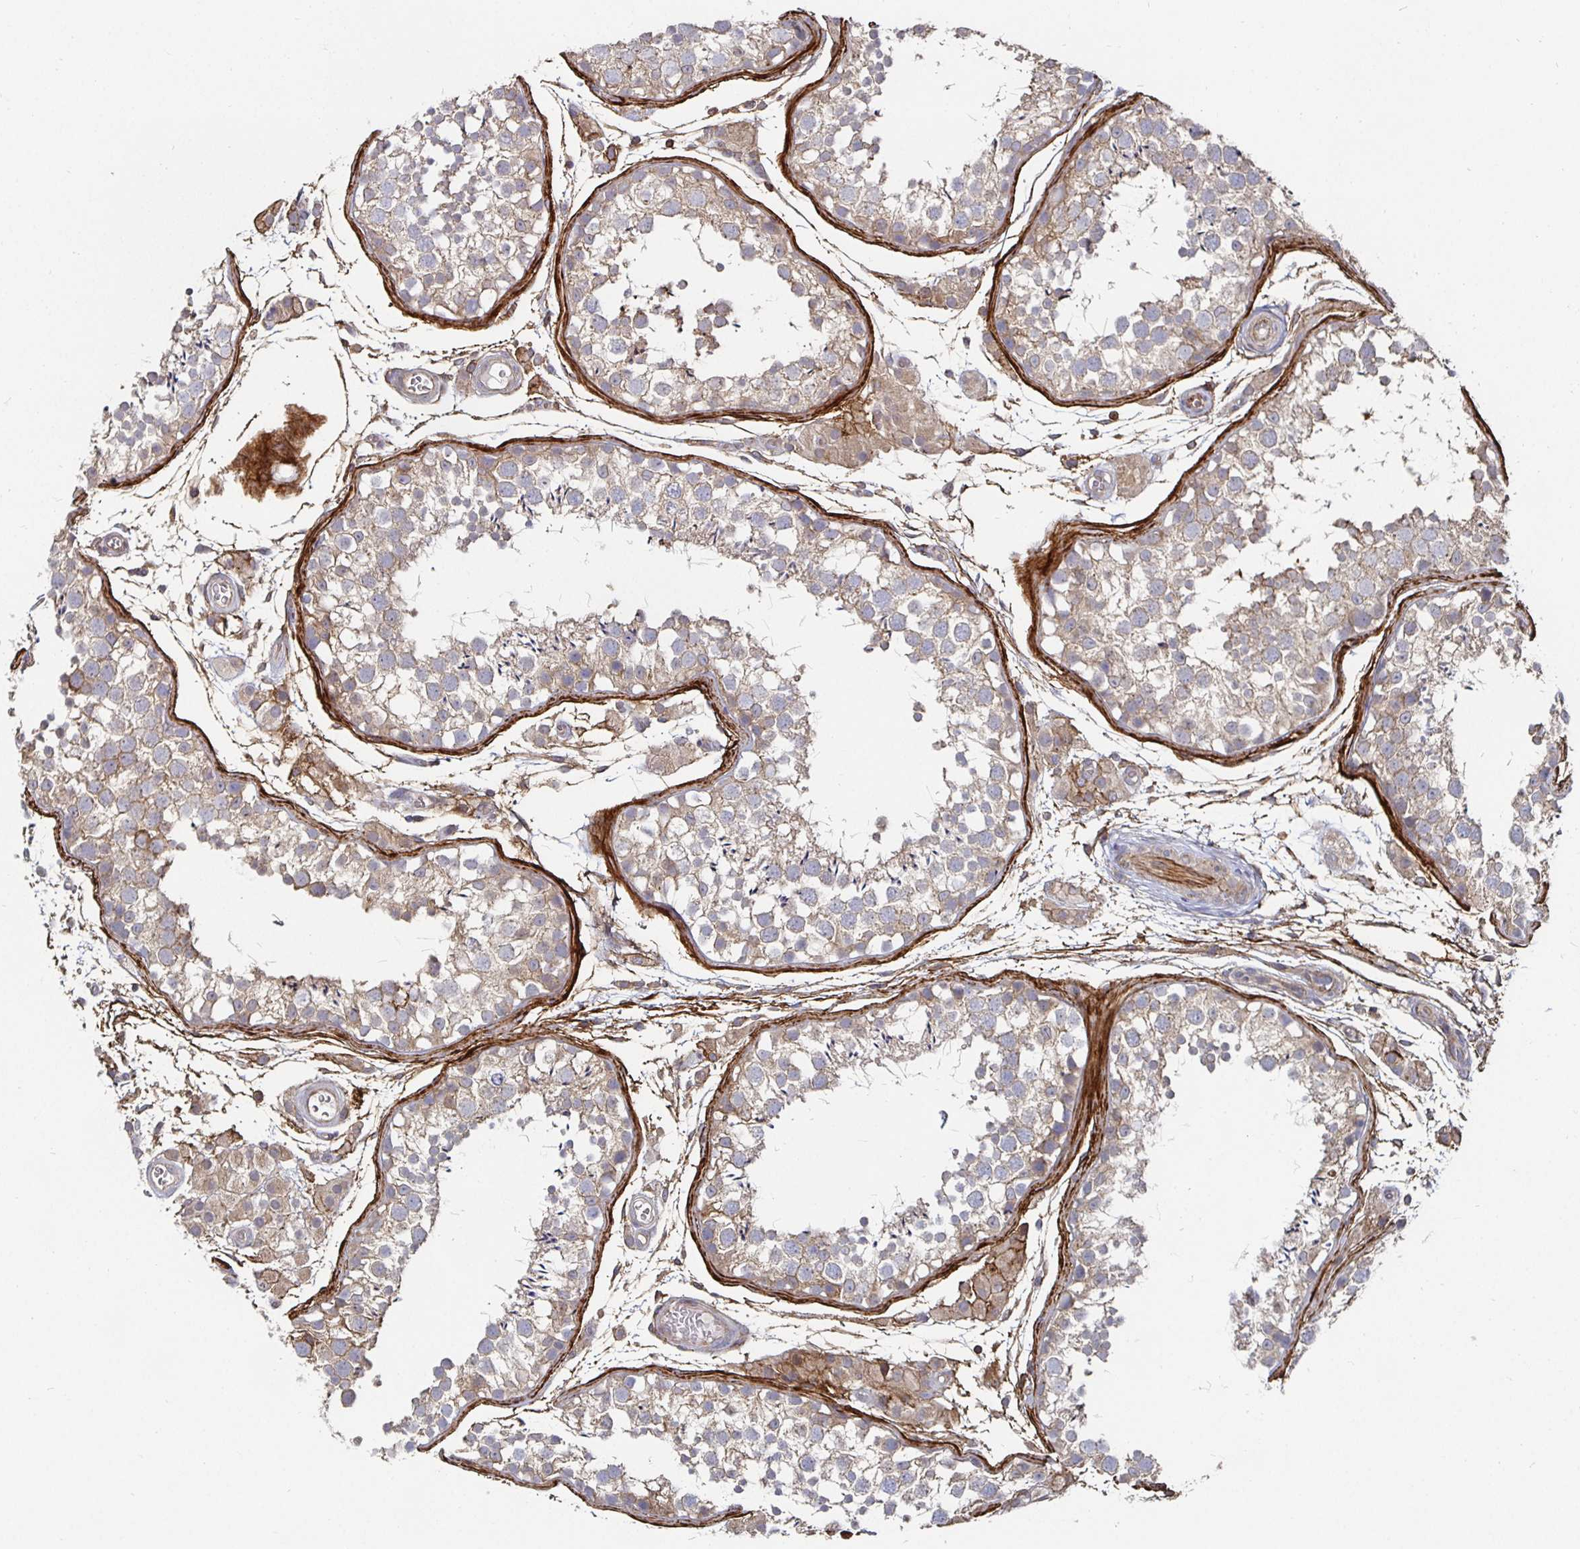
{"staining": {"intensity": "moderate", "quantity": ">75%", "location": "cytoplasmic/membranous"}, "tissue": "testis", "cell_type": "Cells in seminiferous ducts", "image_type": "normal", "snomed": [{"axis": "morphology", "description": "Normal tissue, NOS"}, {"axis": "morphology", "description": "Seminoma, NOS"}, {"axis": "topography", "description": "Testis"}], "caption": "Immunohistochemistry (DAB) staining of unremarkable testis shows moderate cytoplasmic/membranous protein expression in approximately >75% of cells in seminiferous ducts.", "gene": "GJA4", "patient": {"sex": "male", "age": 29}}